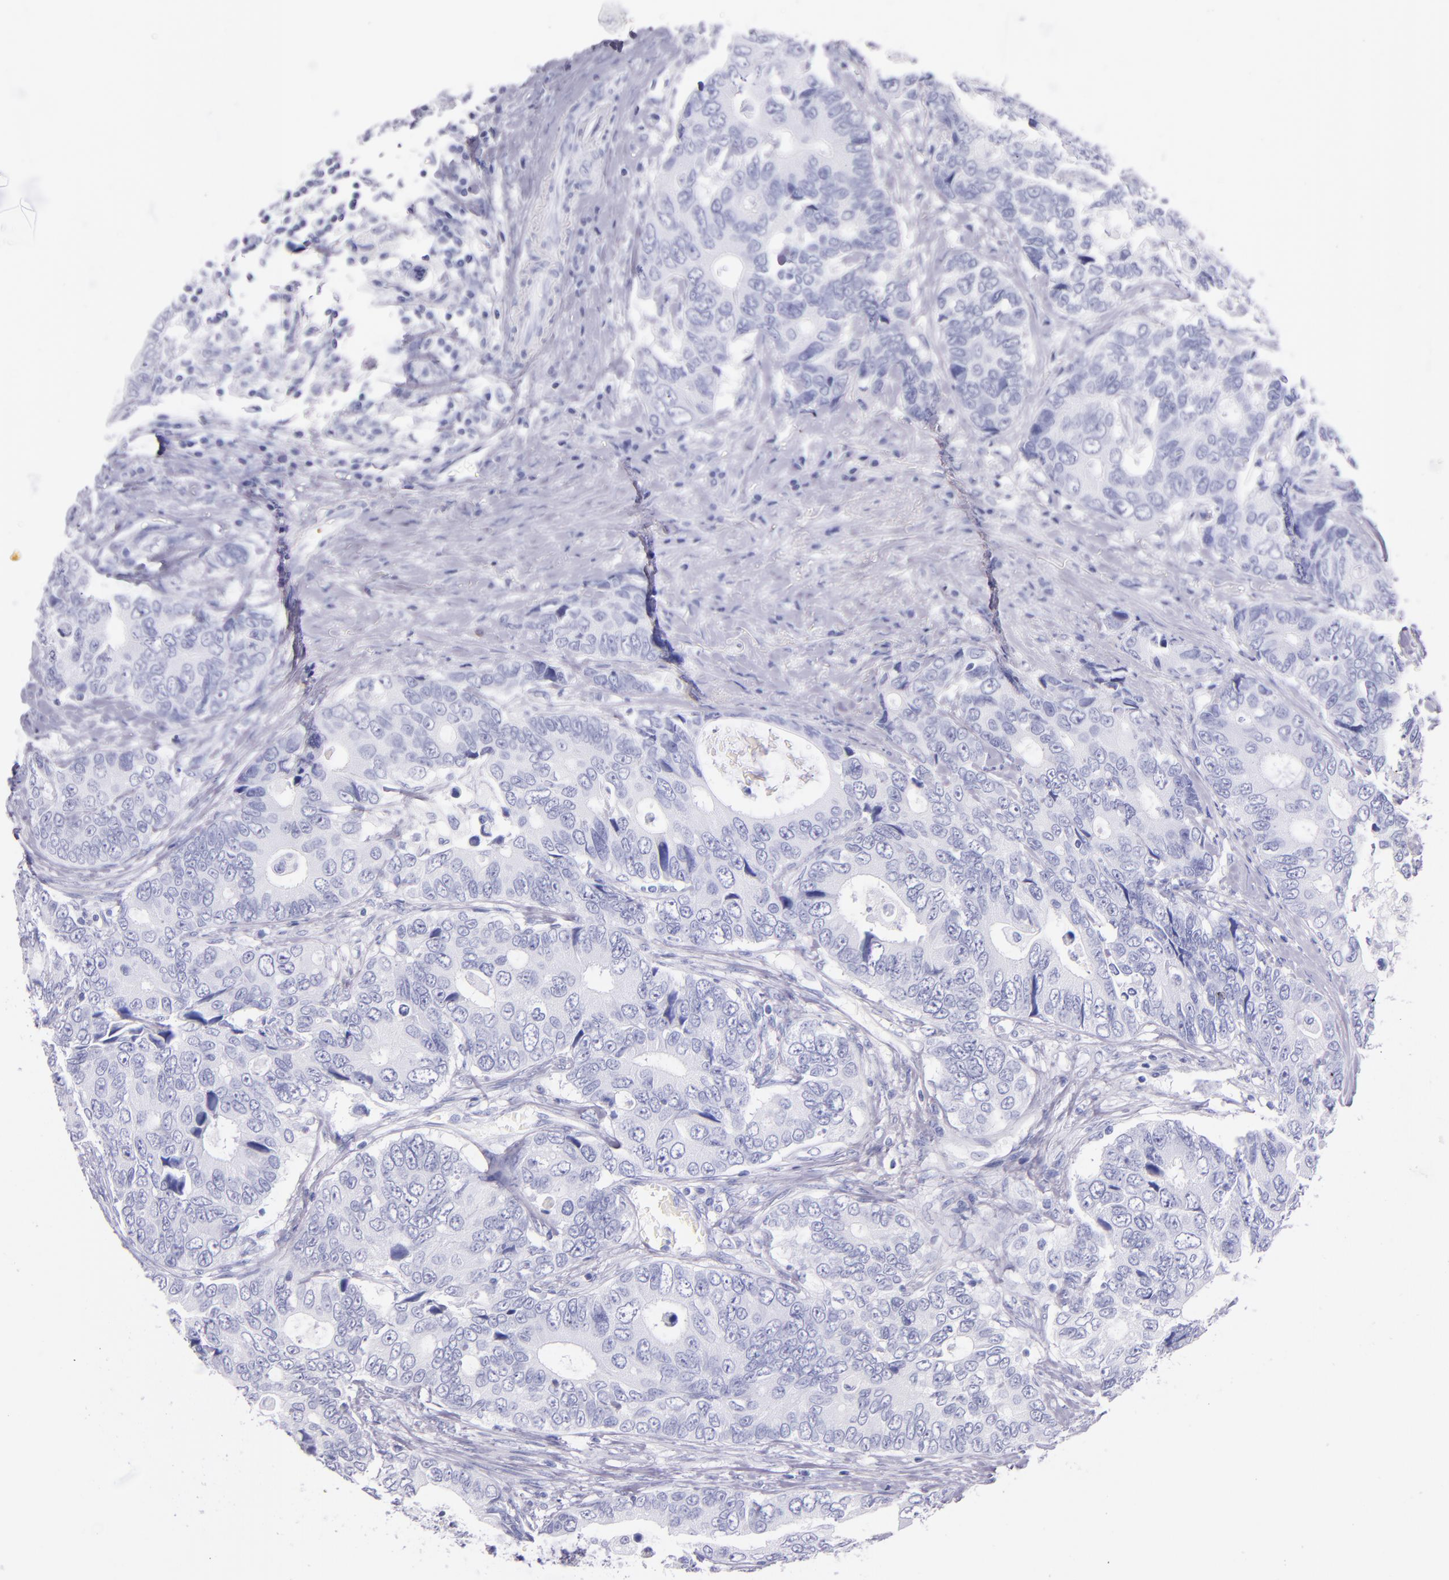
{"staining": {"intensity": "negative", "quantity": "none", "location": "none"}, "tissue": "colorectal cancer", "cell_type": "Tumor cells", "image_type": "cancer", "snomed": [{"axis": "morphology", "description": "Adenocarcinoma, NOS"}, {"axis": "topography", "description": "Rectum"}], "caption": "DAB immunohistochemical staining of human colorectal cancer (adenocarcinoma) exhibits no significant staining in tumor cells. (Stains: DAB immunohistochemistry (IHC) with hematoxylin counter stain, Microscopy: brightfield microscopy at high magnification).", "gene": "SFTPA2", "patient": {"sex": "female", "age": 67}}